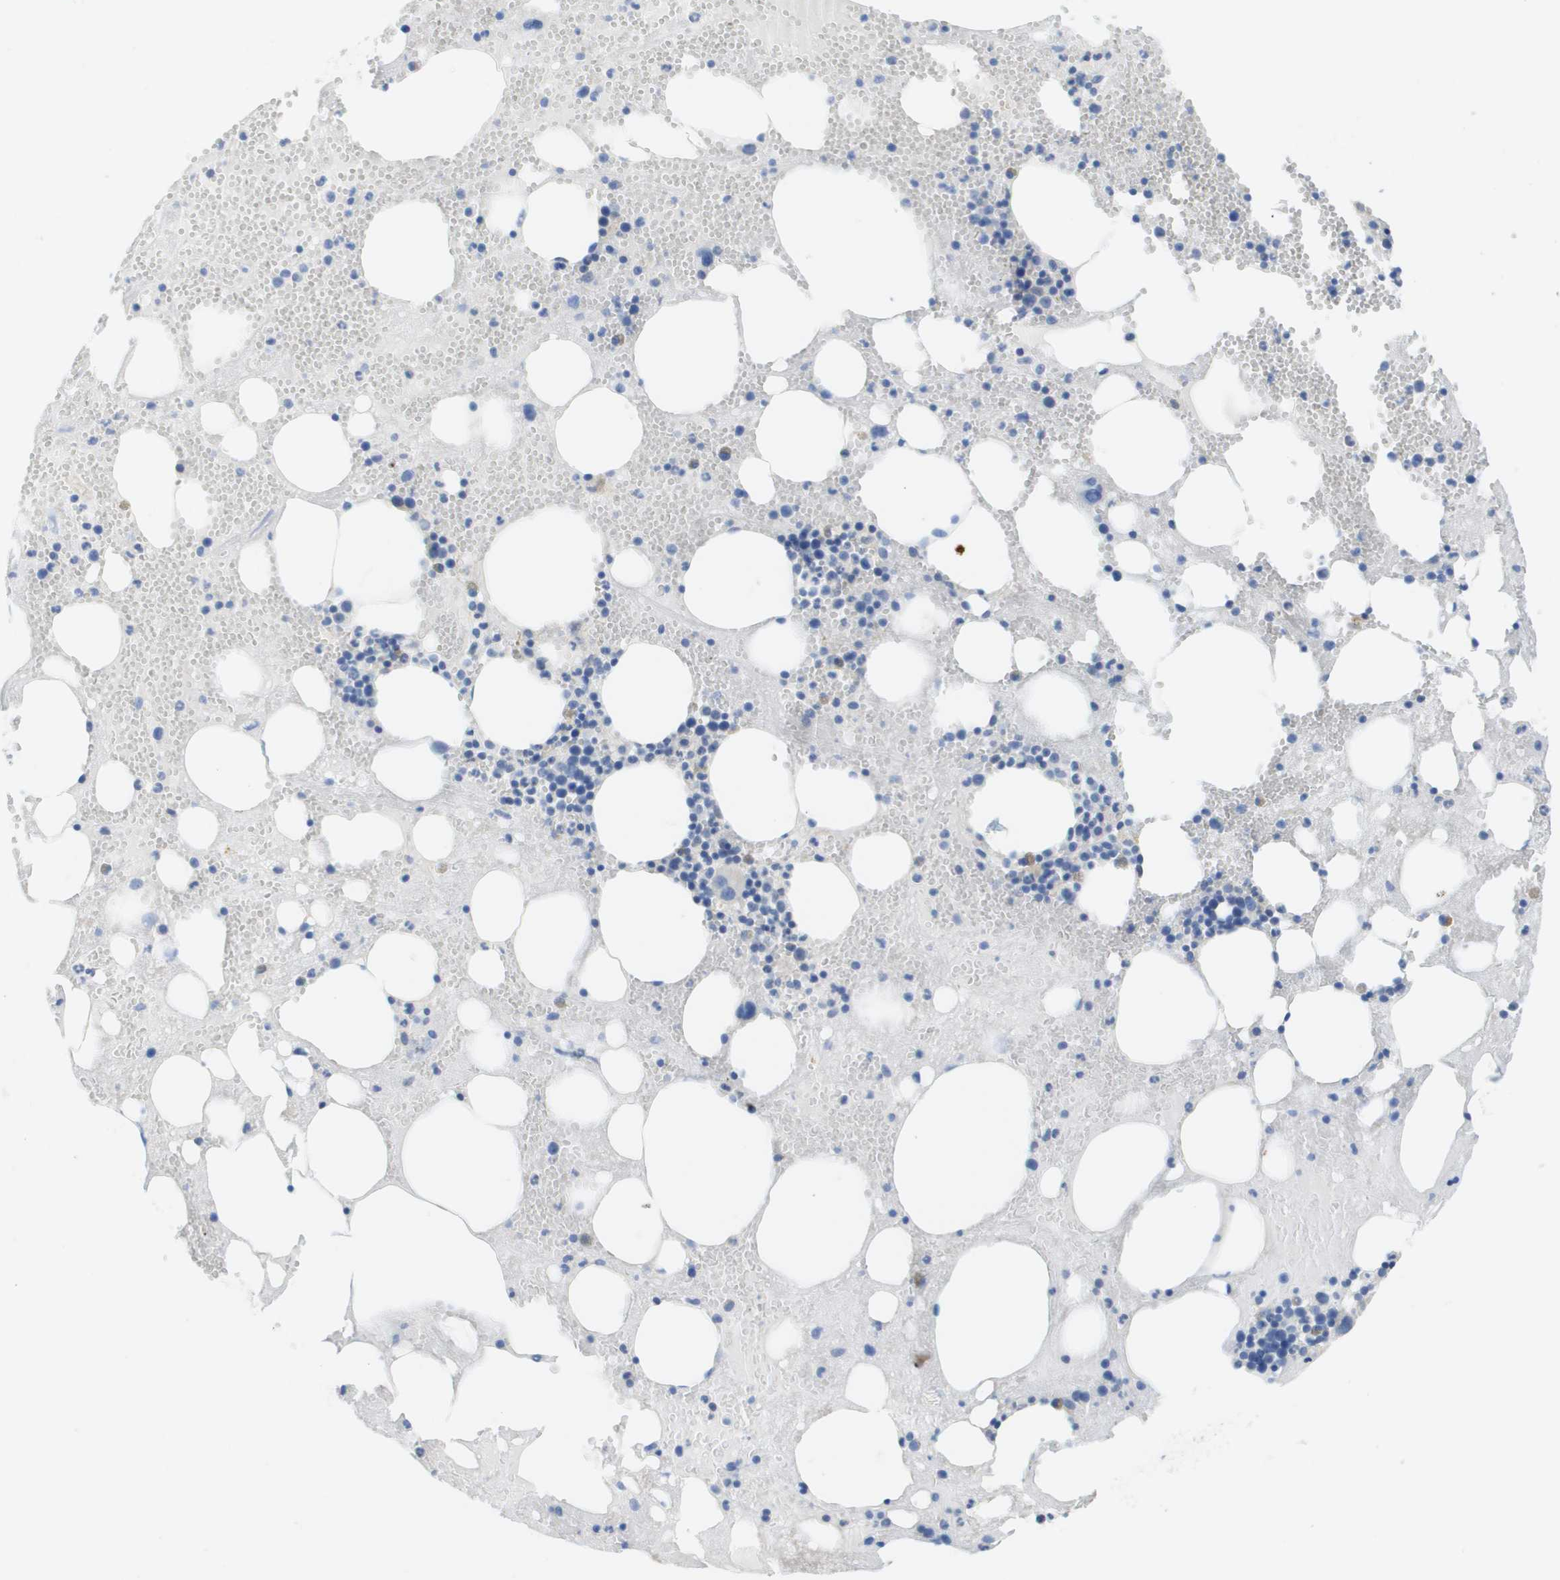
{"staining": {"intensity": "negative", "quantity": "none", "location": "none"}, "tissue": "bone marrow", "cell_type": "Hematopoietic cells", "image_type": "normal", "snomed": [{"axis": "morphology", "description": "Normal tissue, NOS"}, {"axis": "morphology", "description": "Inflammation, NOS"}, {"axis": "topography", "description": "Bone marrow"}], "caption": "Immunohistochemistry (IHC) photomicrograph of unremarkable bone marrow: bone marrow stained with DAB (3,3'-diaminobenzidine) displays no significant protein positivity in hematopoietic cells.", "gene": "MYL3", "patient": {"sex": "female", "age": 78}}